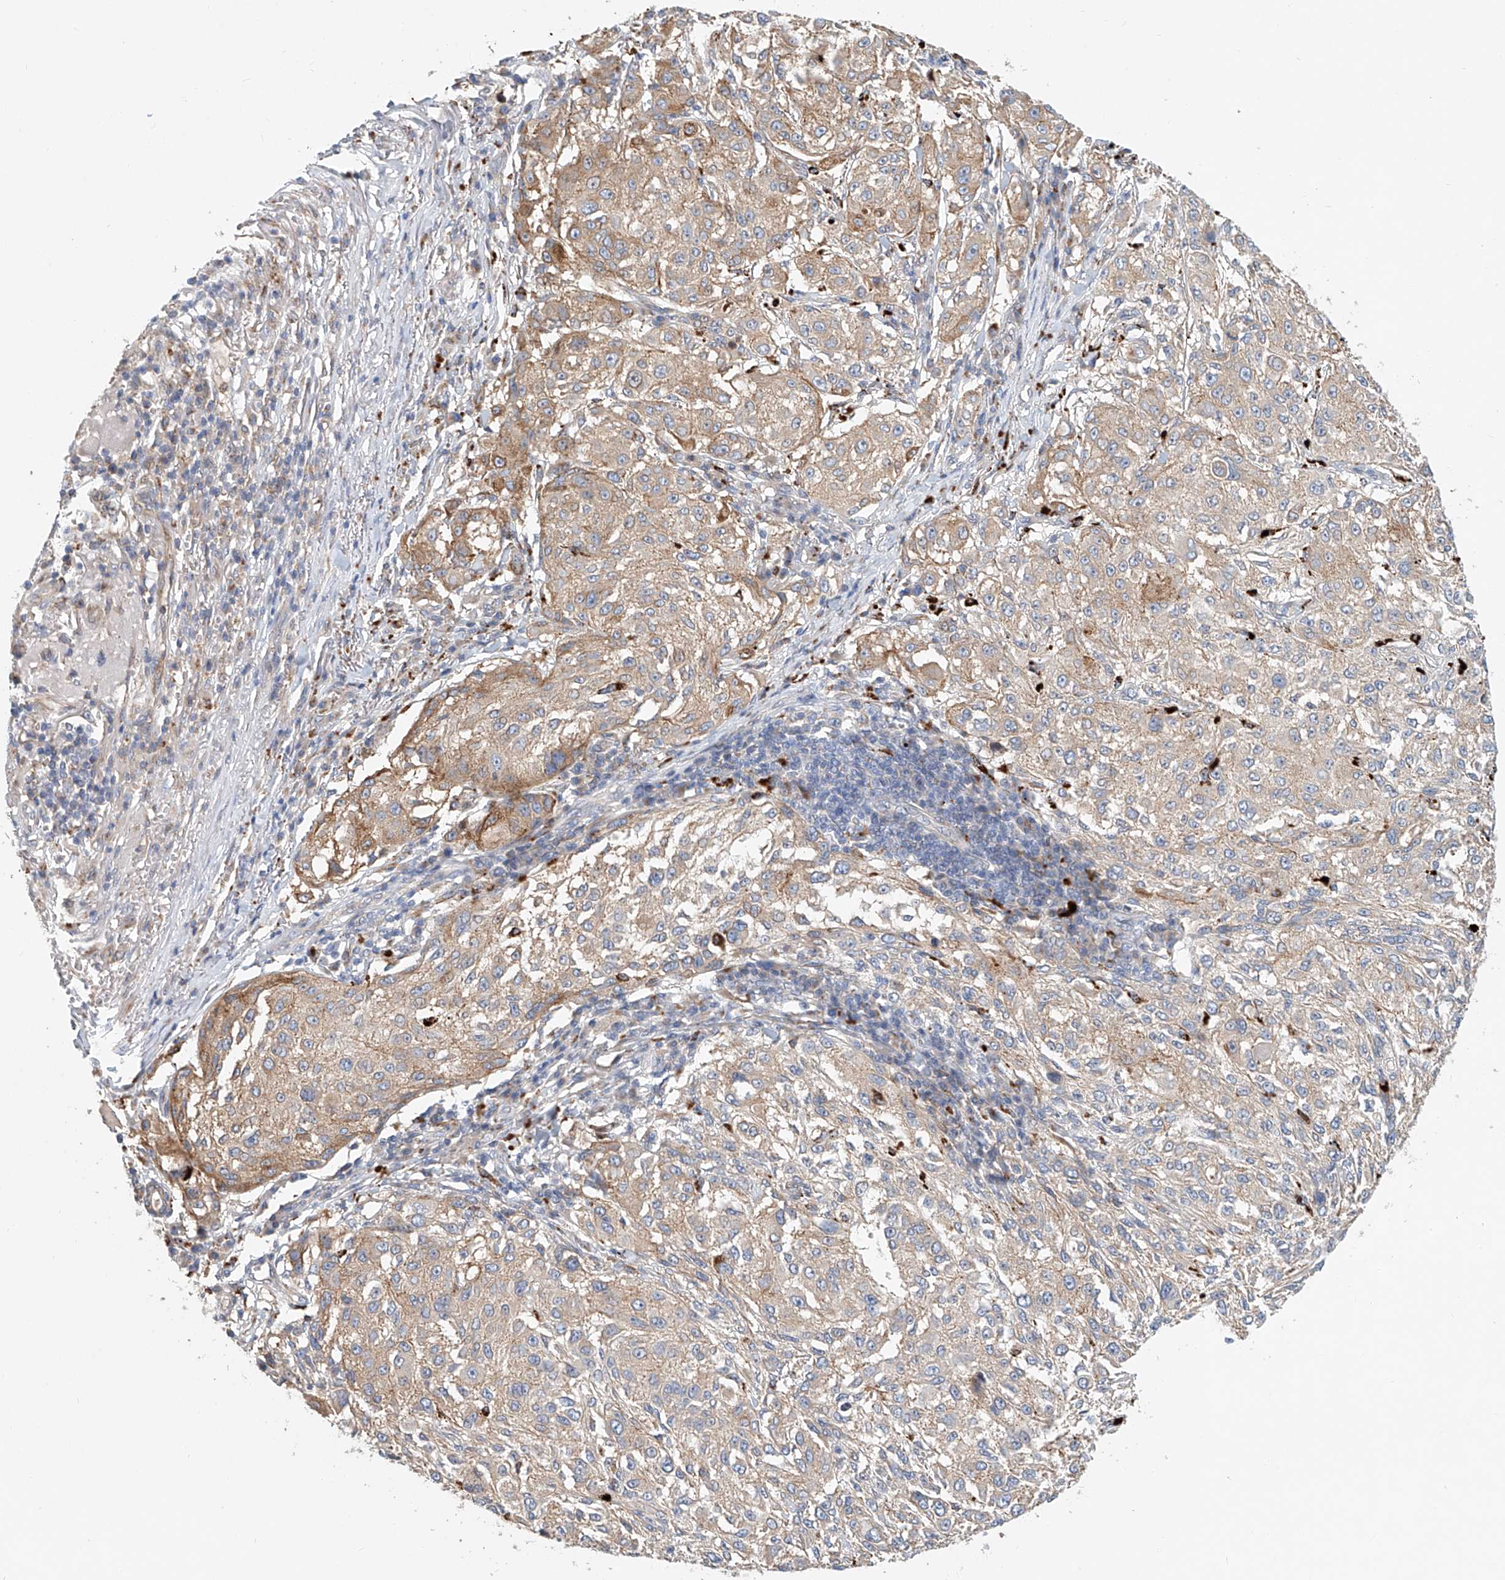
{"staining": {"intensity": "moderate", "quantity": "<25%", "location": "cytoplasmic/membranous"}, "tissue": "melanoma", "cell_type": "Tumor cells", "image_type": "cancer", "snomed": [{"axis": "morphology", "description": "Necrosis, NOS"}, {"axis": "morphology", "description": "Malignant melanoma, NOS"}, {"axis": "topography", "description": "Skin"}], "caption": "Moderate cytoplasmic/membranous protein staining is appreciated in about <25% of tumor cells in malignant melanoma. (DAB IHC, brown staining for protein, blue staining for nuclei).", "gene": "HGSNAT", "patient": {"sex": "female", "age": 87}}